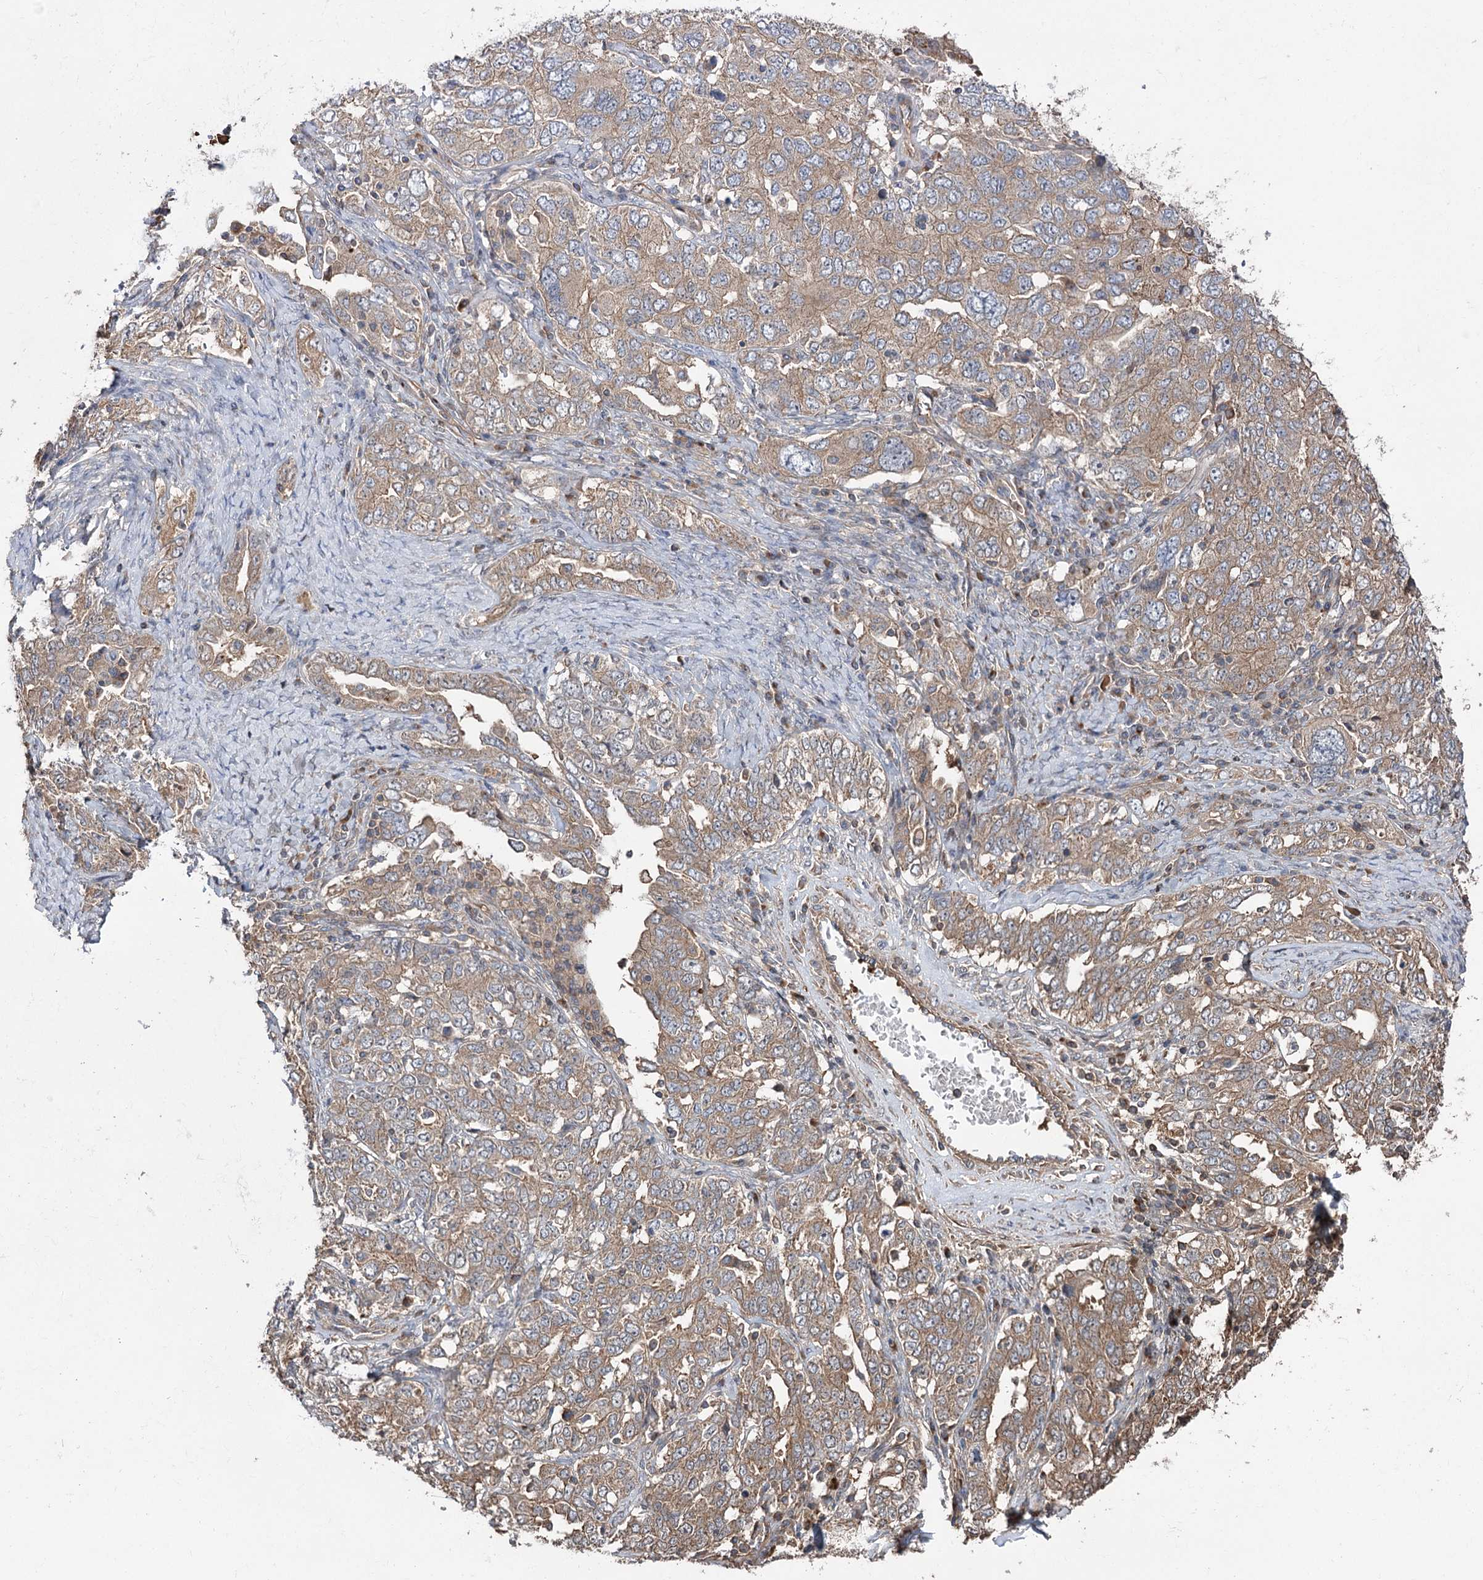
{"staining": {"intensity": "weak", "quantity": ">75%", "location": "cytoplasmic/membranous"}, "tissue": "ovarian cancer", "cell_type": "Tumor cells", "image_type": "cancer", "snomed": [{"axis": "morphology", "description": "Carcinoma, endometroid"}, {"axis": "topography", "description": "Ovary"}], "caption": "Endometroid carcinoma (ovarian) stained with a brown dye shows weak cytoplasmic/membranous positive positivity in approximately >75% of tumor cells.", "gene": "LARS2", "patient": {"sex": "female", "age": 62}}